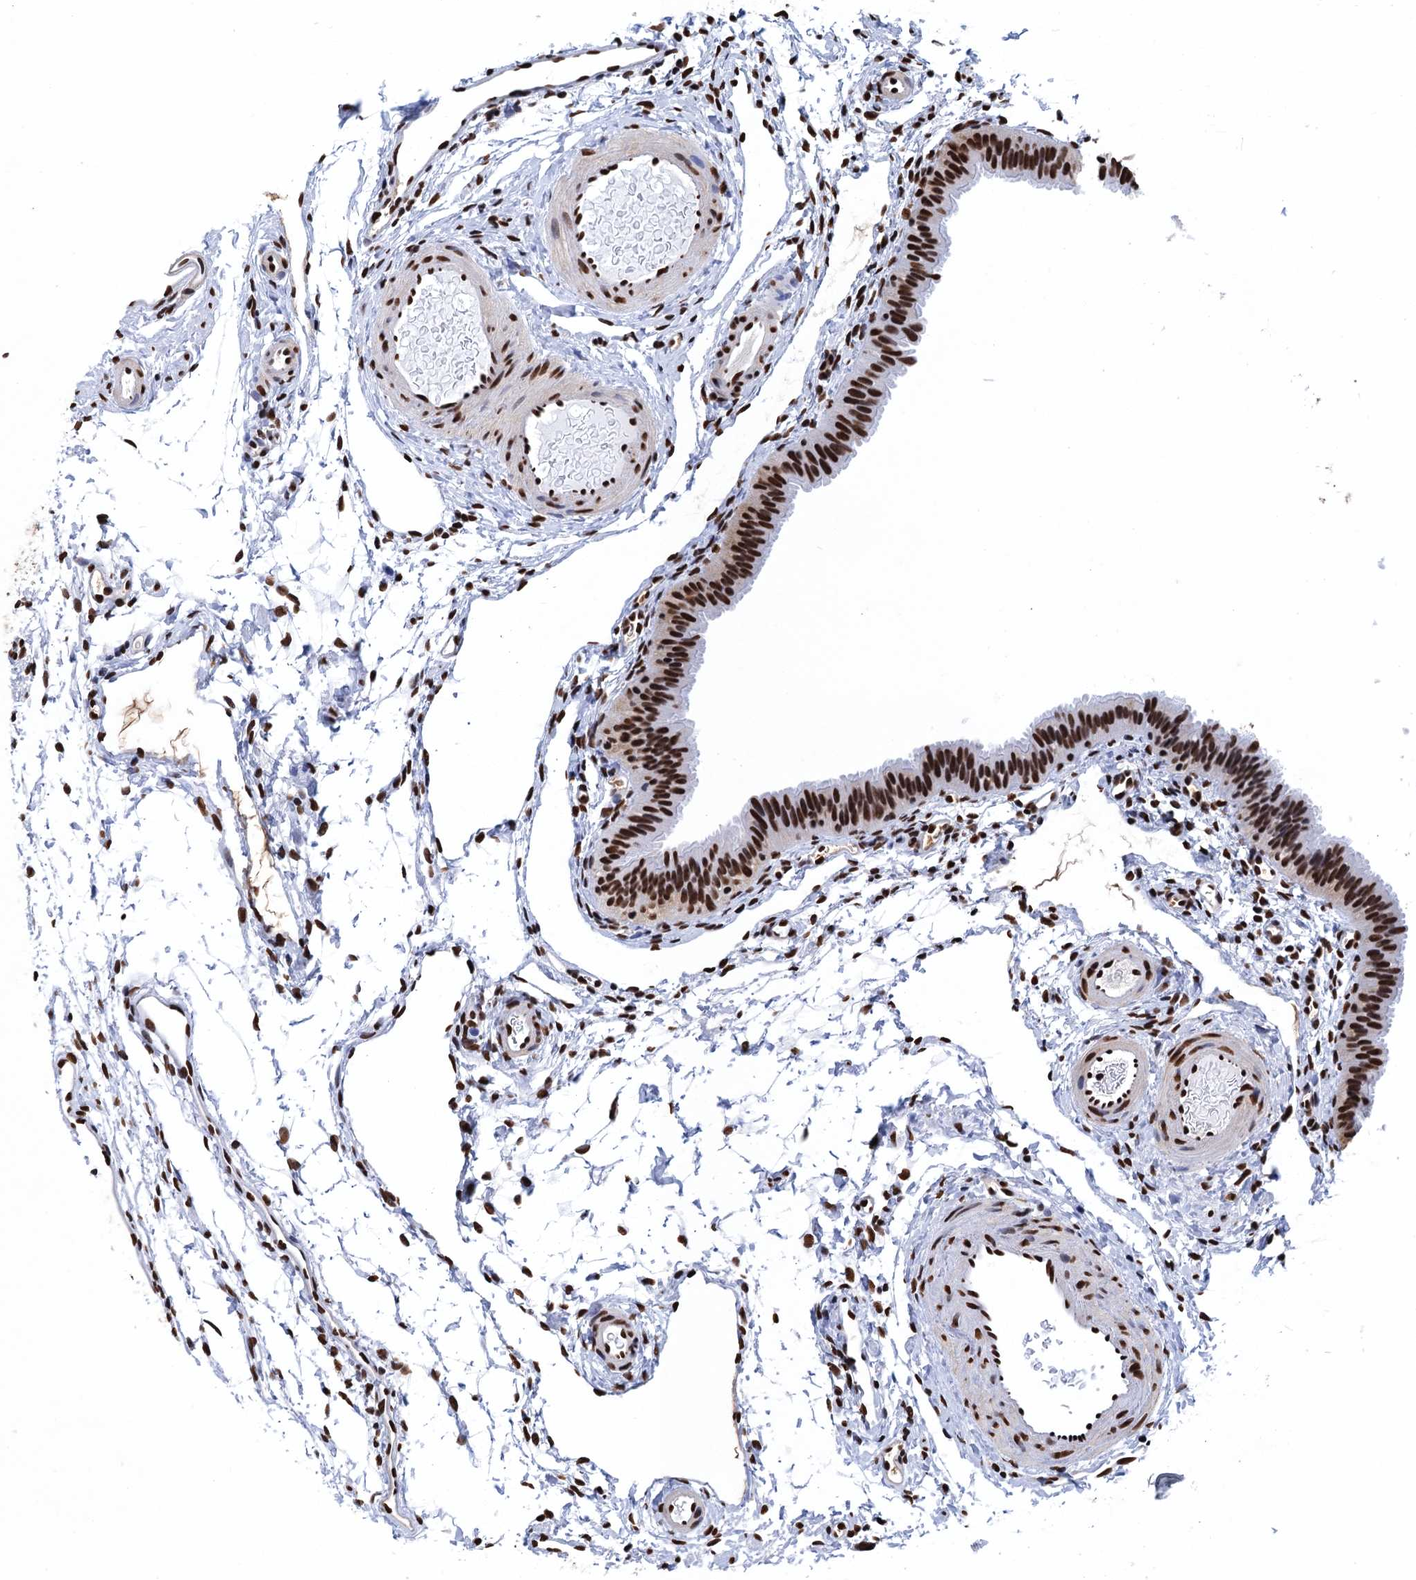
{"staining": {"intensity": "strong", "quantity": ">75%", "location": "nuclear"}, "tissue": "fallopian tube", "cell_type": "Glandular cells", "image_type": "normal", "snomed": [{"axis": "morphology", "description": "Normal tissue, NOS"}, {"axis": "topography", "description": "Fallopian tube"}], "caption": "Immunohistochemical staining of normal human fallopian tube displays >75% levels of strong nuclear protein positivity in about >75% of glandular cells. (DAB IHC with brightfield microscopy, high magnification).", "gene": "UBA2", "patient": {"sex": "female", "age": 35}}